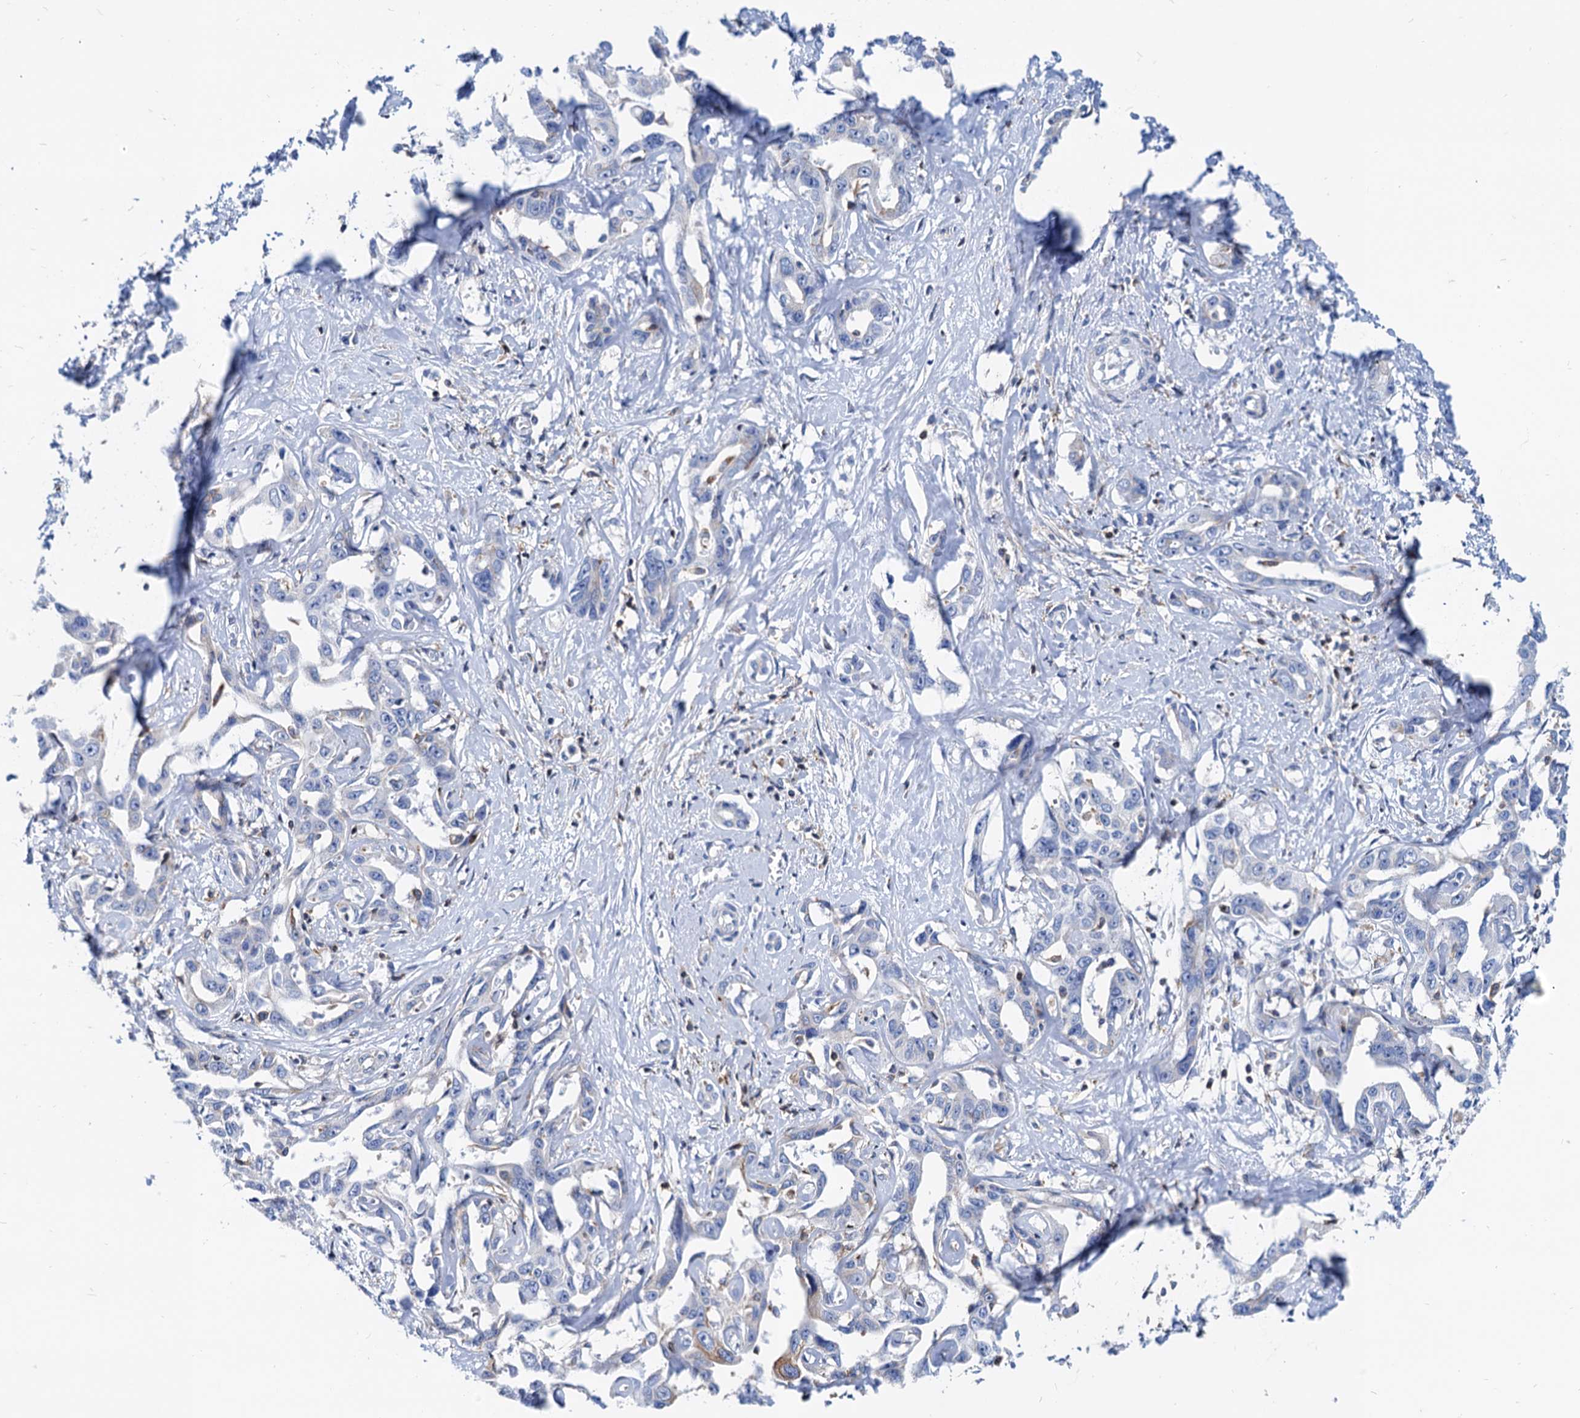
{"staining": {"intensity": "negative", "quantity": "none", "location": "none"}, "tissue": "liver cancer", "cell_type": "Tumor cells", "image_type": "cancer", "snomed": [{"axis": "morphology", "description": "Cholangiocarcinoma"}, {"axis": "topography", "description": "Liver"}], "caption": "IHC photomicrograph of liver cancer (cholangiocarcinoma) stained for a protein (brown), which exhibits no staining in tumor cells.", "gene": "LCP2", "patient": {"sex": "male", "age": 59}}